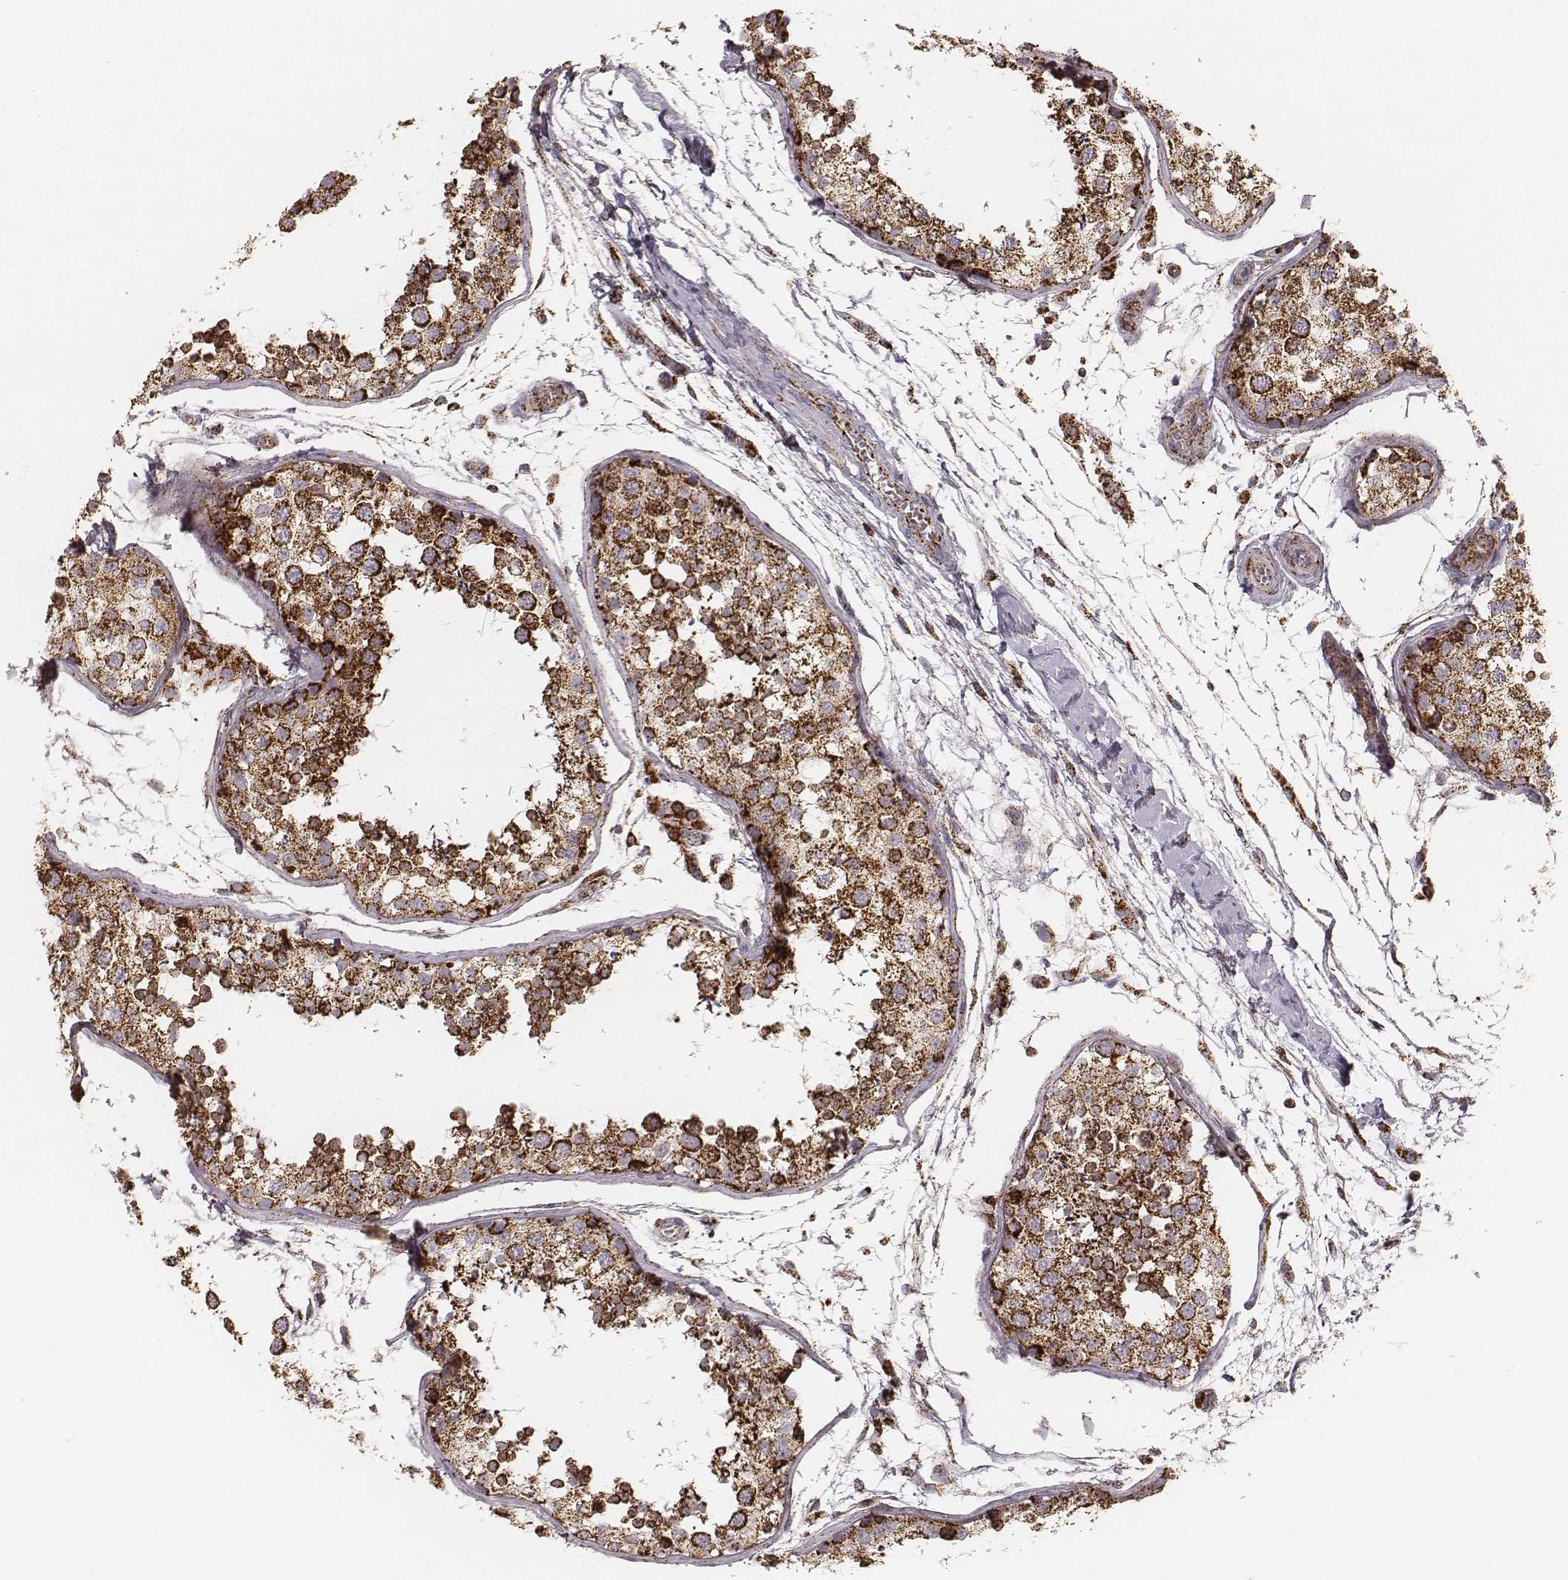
{"staining": {"intensity": "strong", "quantity": ">75%", "location": "cytoplasmic/membranous"}, "tissue": "testis", "cell_type": "Cells in seminiferous ducts", "image_type": "normal", "snomed": [{"axis": "morphology", "description": "Normal tissue, NOS"}, {"axis": "topography", "description": "Testis"}], "caption": "Protein analysis of unremarkable testis demonstrates strong cytoplasmic/membranous staining in approximately >75% of cells in seminiferous ducts. The staining was performed using DAB, with brown indicating positive protein expression. Nuclei are stained blue with hematoxylin.", "gene": "CS", "patient": {"sex": "male", "age": 29}}